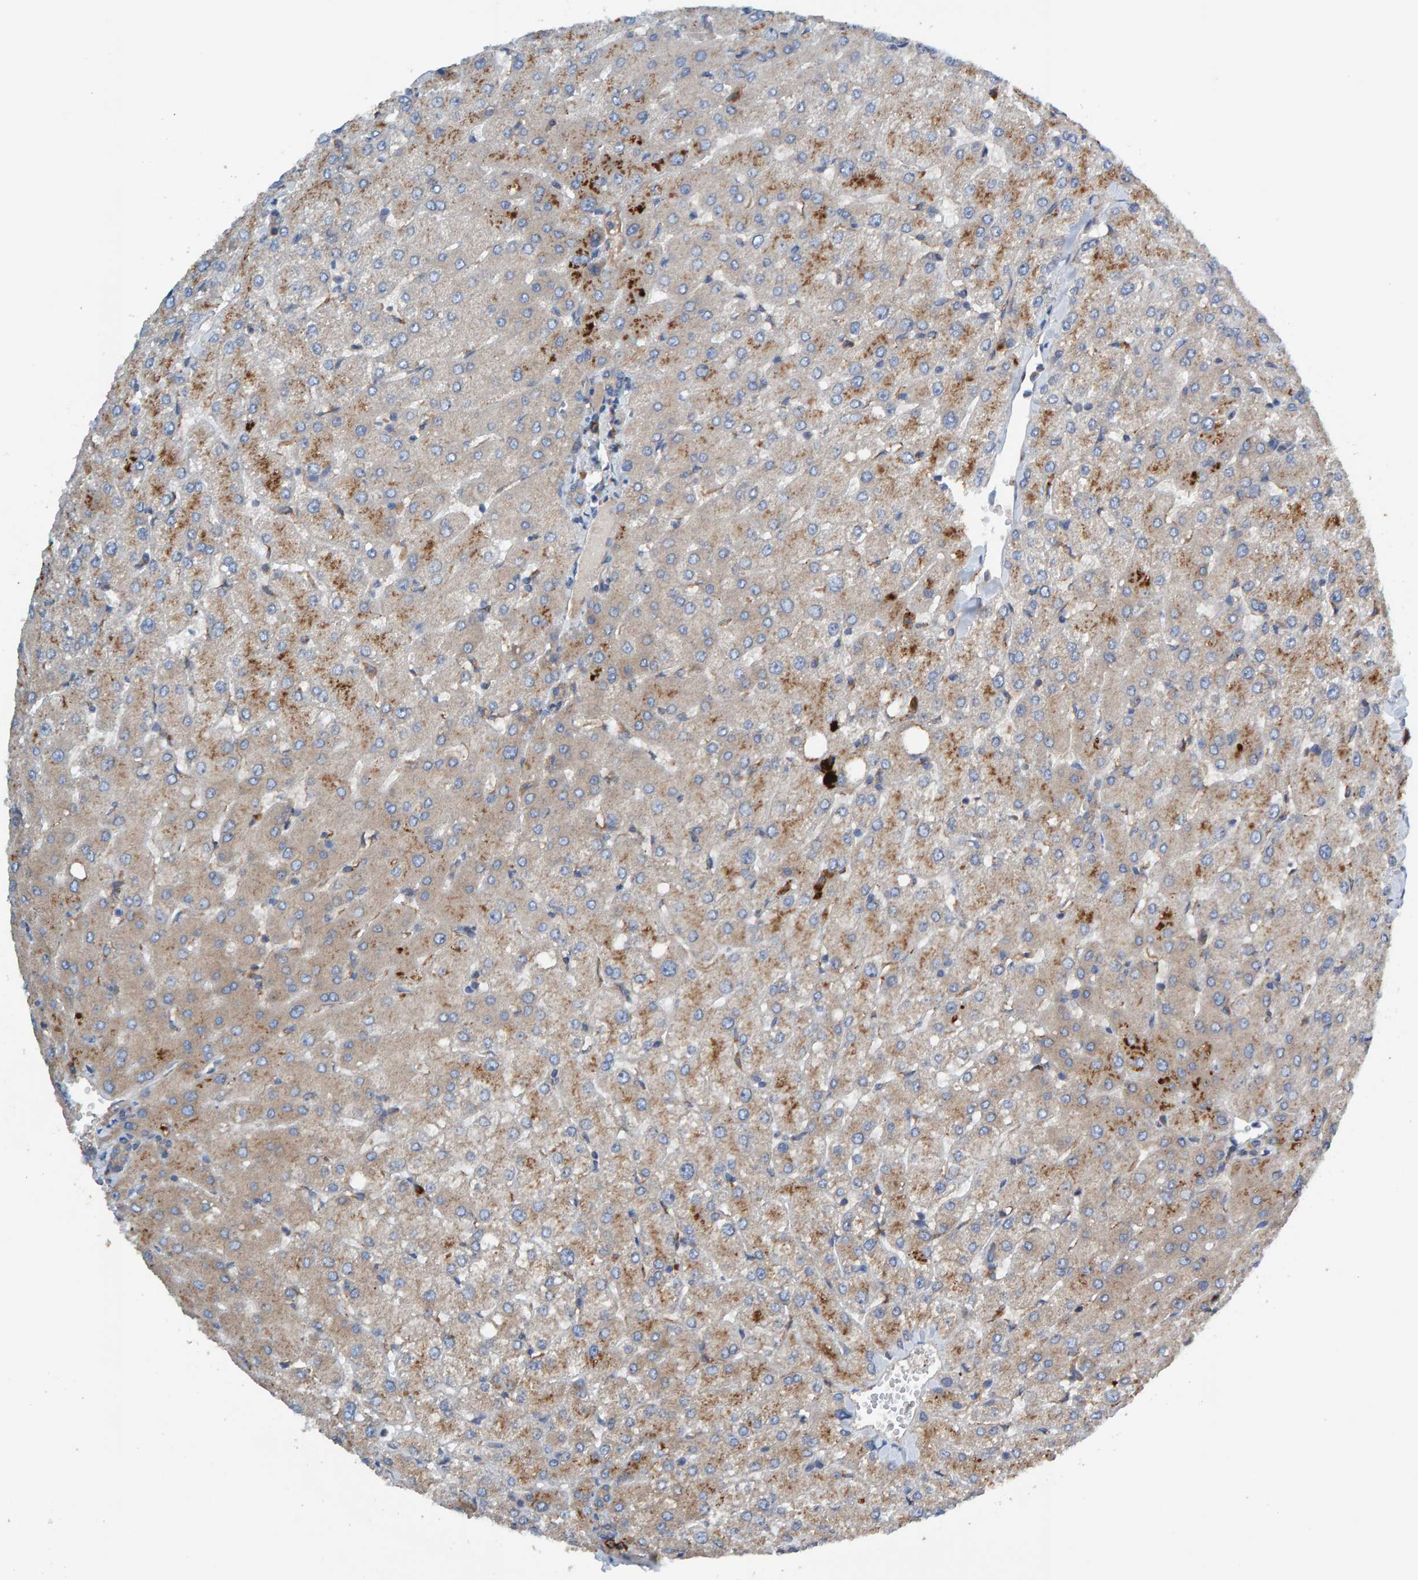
{"staining": {"intensity": "negative", "quantity": "none", "location": "none"}, "tissue": "liver", "cell_type": "Cholangiocytes", "image_type": "normal", "snomed": [{"axis": "morphology", "description": "Normal tissue, NOS"}, {"axis": "topography", "description": "Liver"}], "caption": "A high-resolution micrograph shows IHC staining of unremarkable liver, which demonstrates no significant expression in cholangiocytes.", "gene": "MKLN1", "patient": {"sex": "female", "age": 54}}